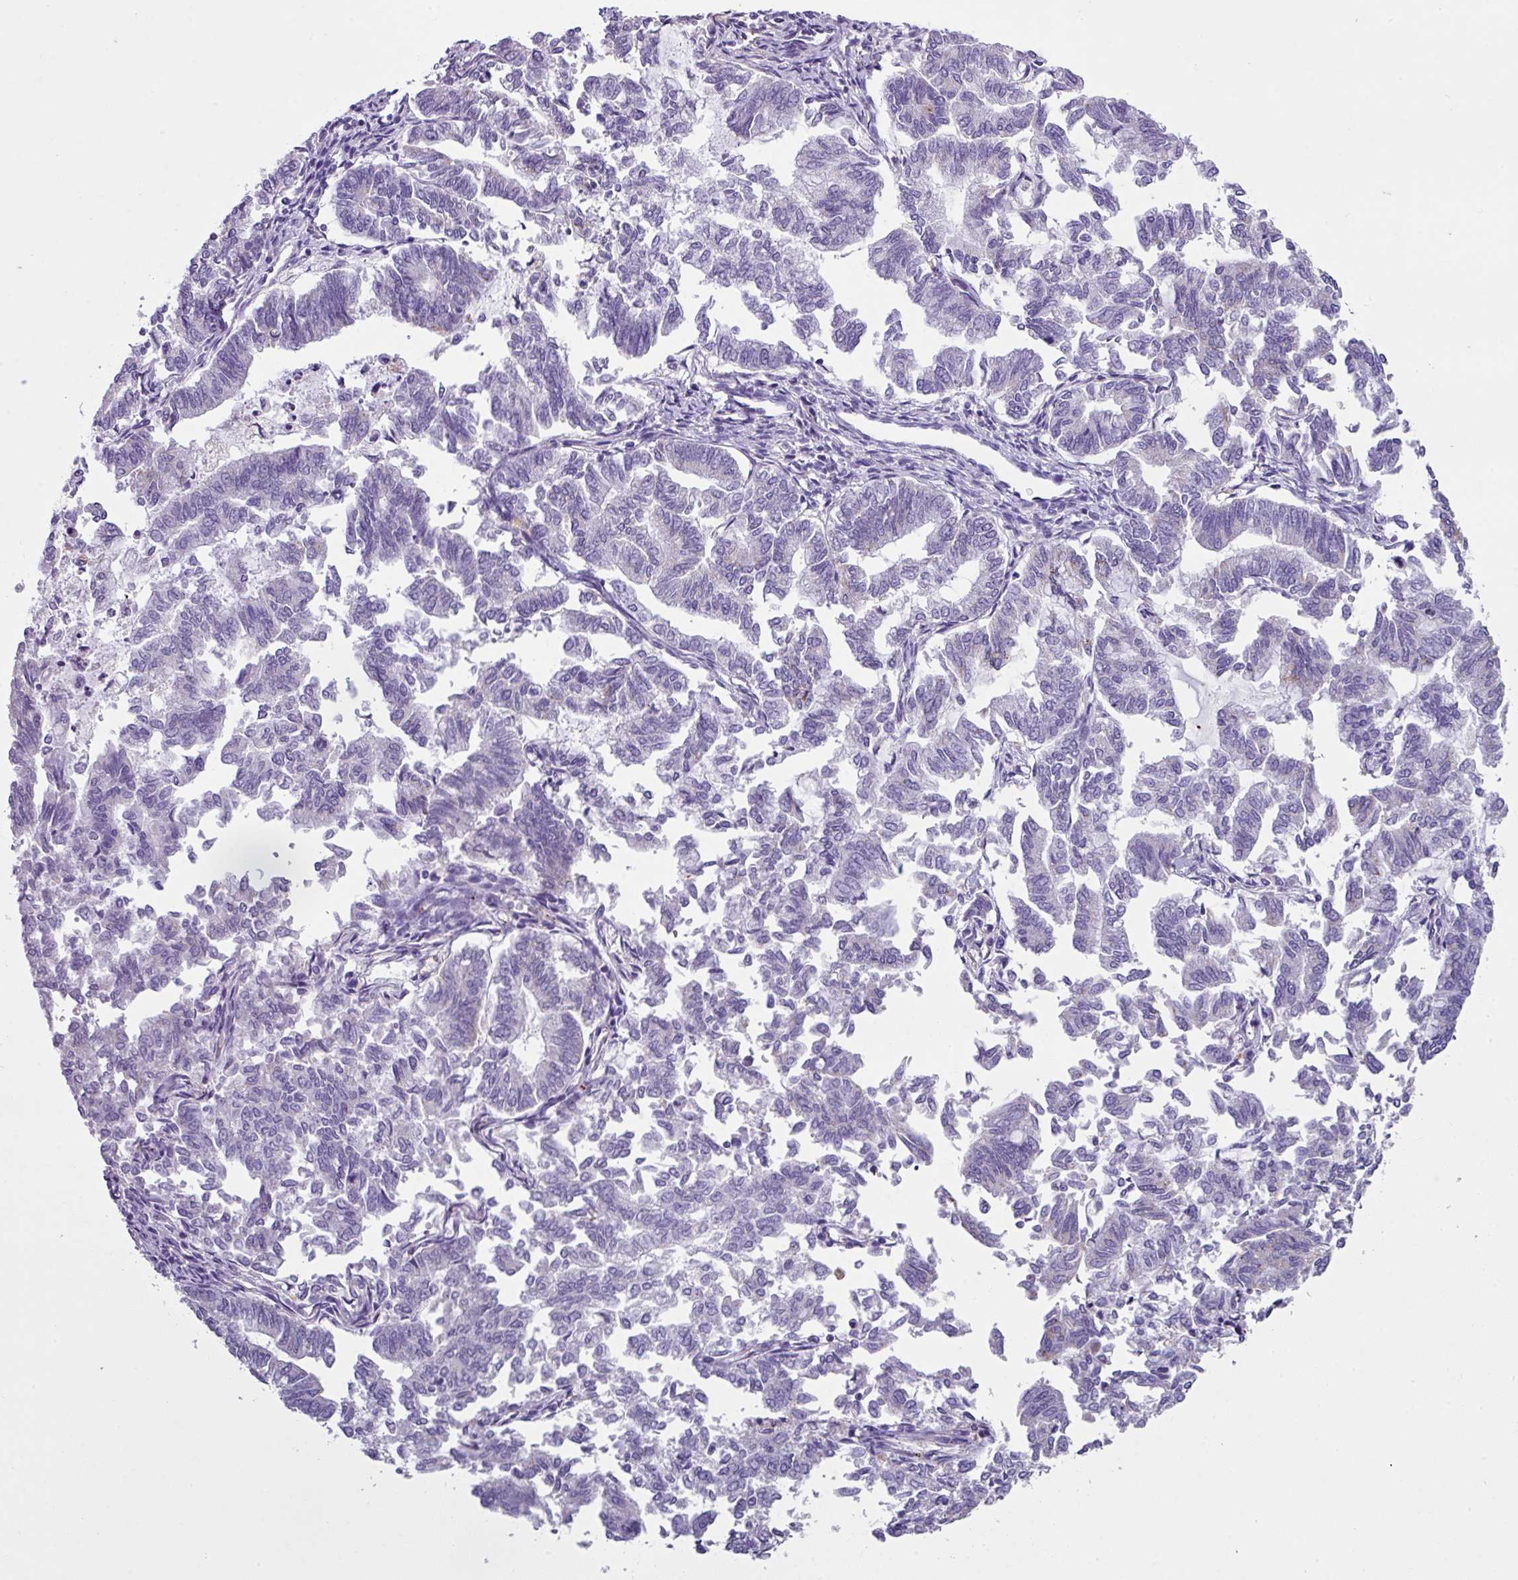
{"staining": {"intensity": "negative", "quantity": "none", "location": "none"}, "tissue": "endometrial cancer", "cell_type": "Tumor cells", "image_type": "cancer", "snomed": [{"axis": "morphology", "description": "Adenocarcinoma, NOS"}, {"axis": "topography", "description": "Endometrium"}], "caption": "Immunohistochemical staining of endometrial cancer (adenocarcinoma) displays no significant staining in tumor cells.", "gene": "ZNF568", "patient": {"sex": "female", "age": 79}}